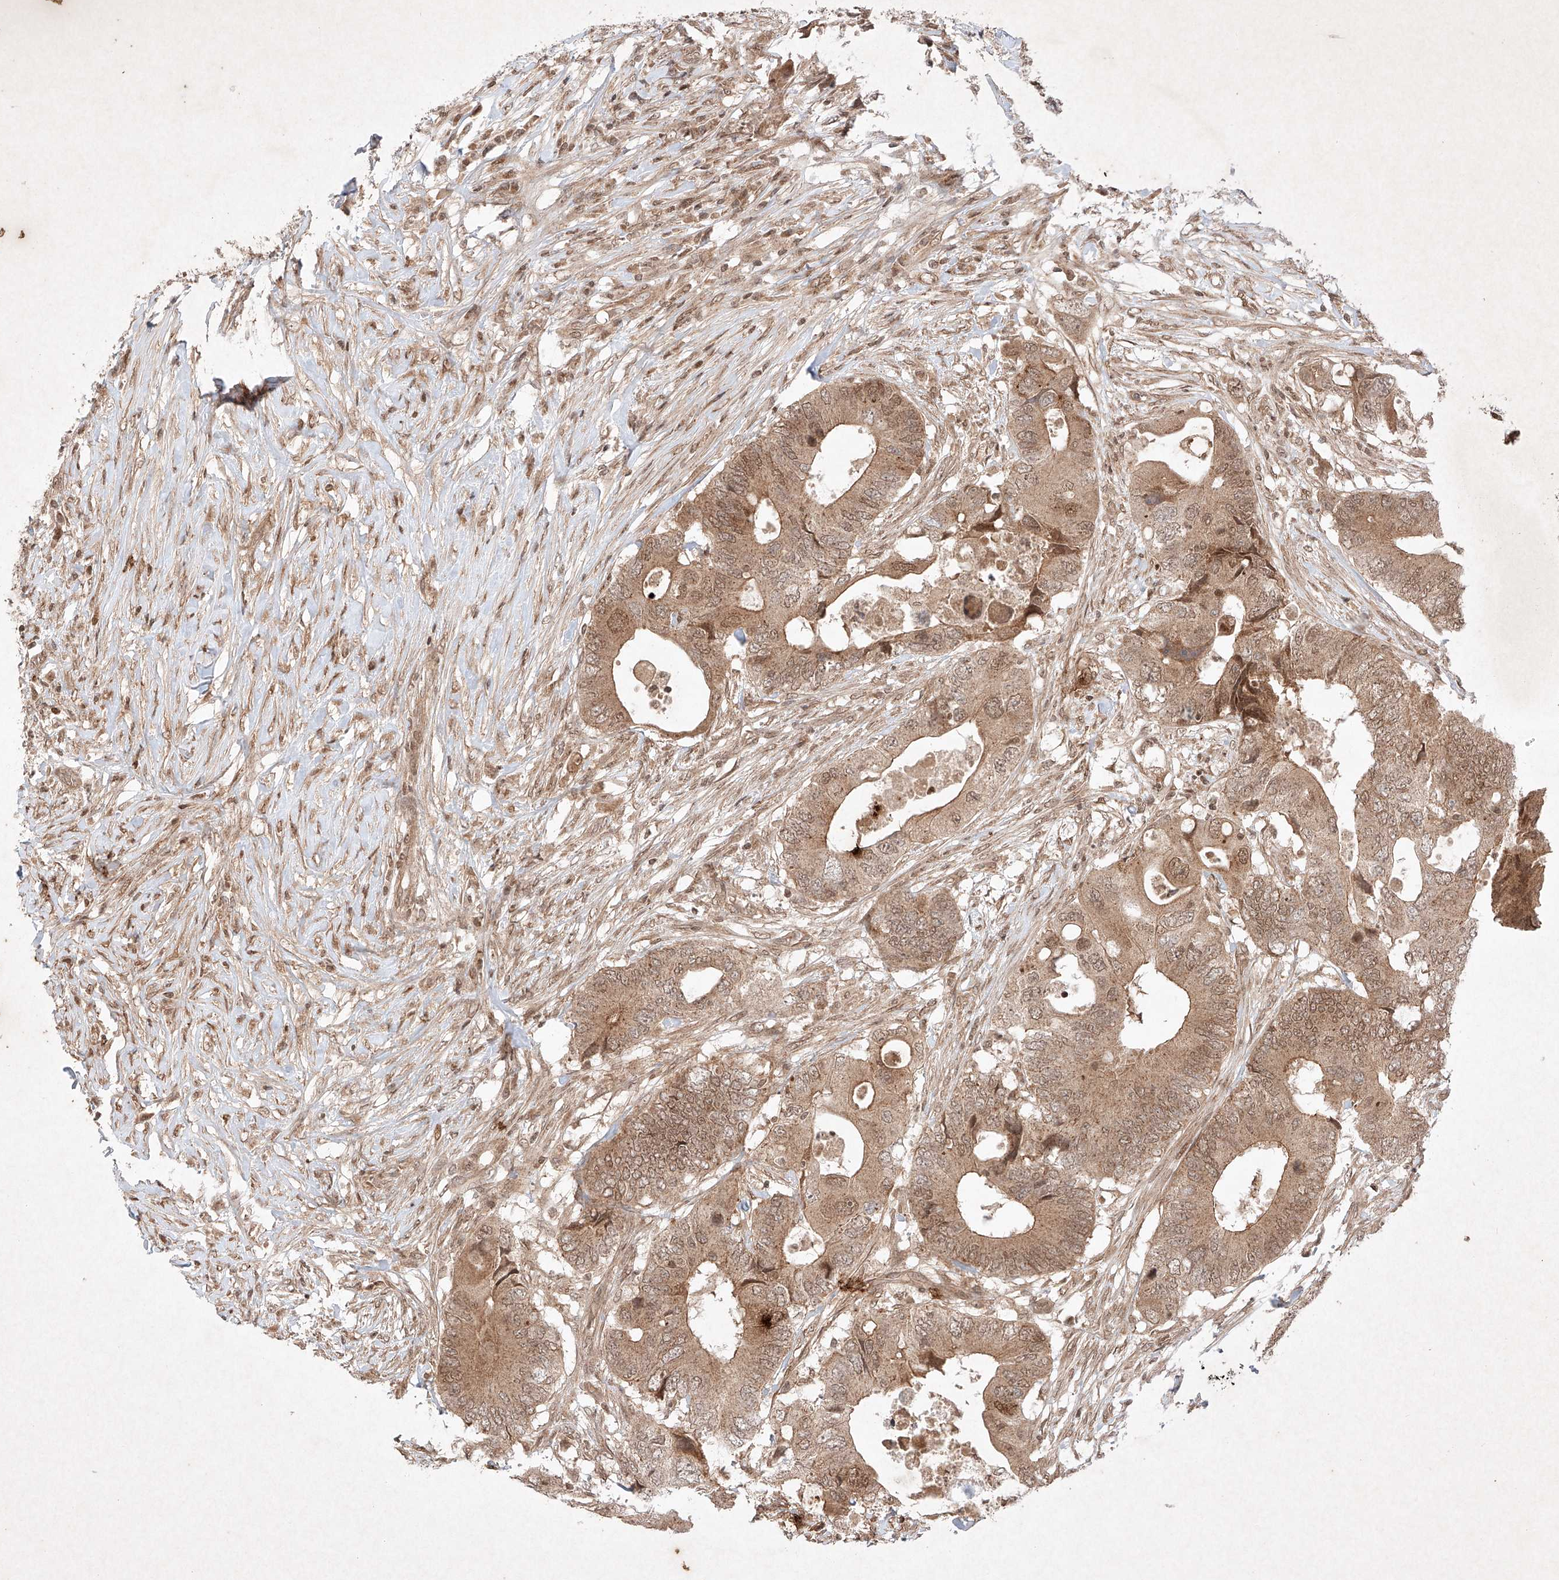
{"staining": {"intensity": "moderate", "quantity": ">75%", "location": "cytoplasmic/membranous,nuclear"}, "tissue": "colorectal cancer", "cell_type": "Tumor cells", "image_type": "cancer", "snomed": [{"axis": "morphology", "description": "Adenocarcinoma, NOS"}, {"axis": "topography", "description": "Colon"}], "caption": "Moderate cytoplasmic/membranous and nuclear expression for a protein is appreciated in approximately >75% of tumor cells of colorectal adenocarcinoma using immunohistochemistry.", "gene": "RNF31", "patient": {"sex": "male", "age": 71}}